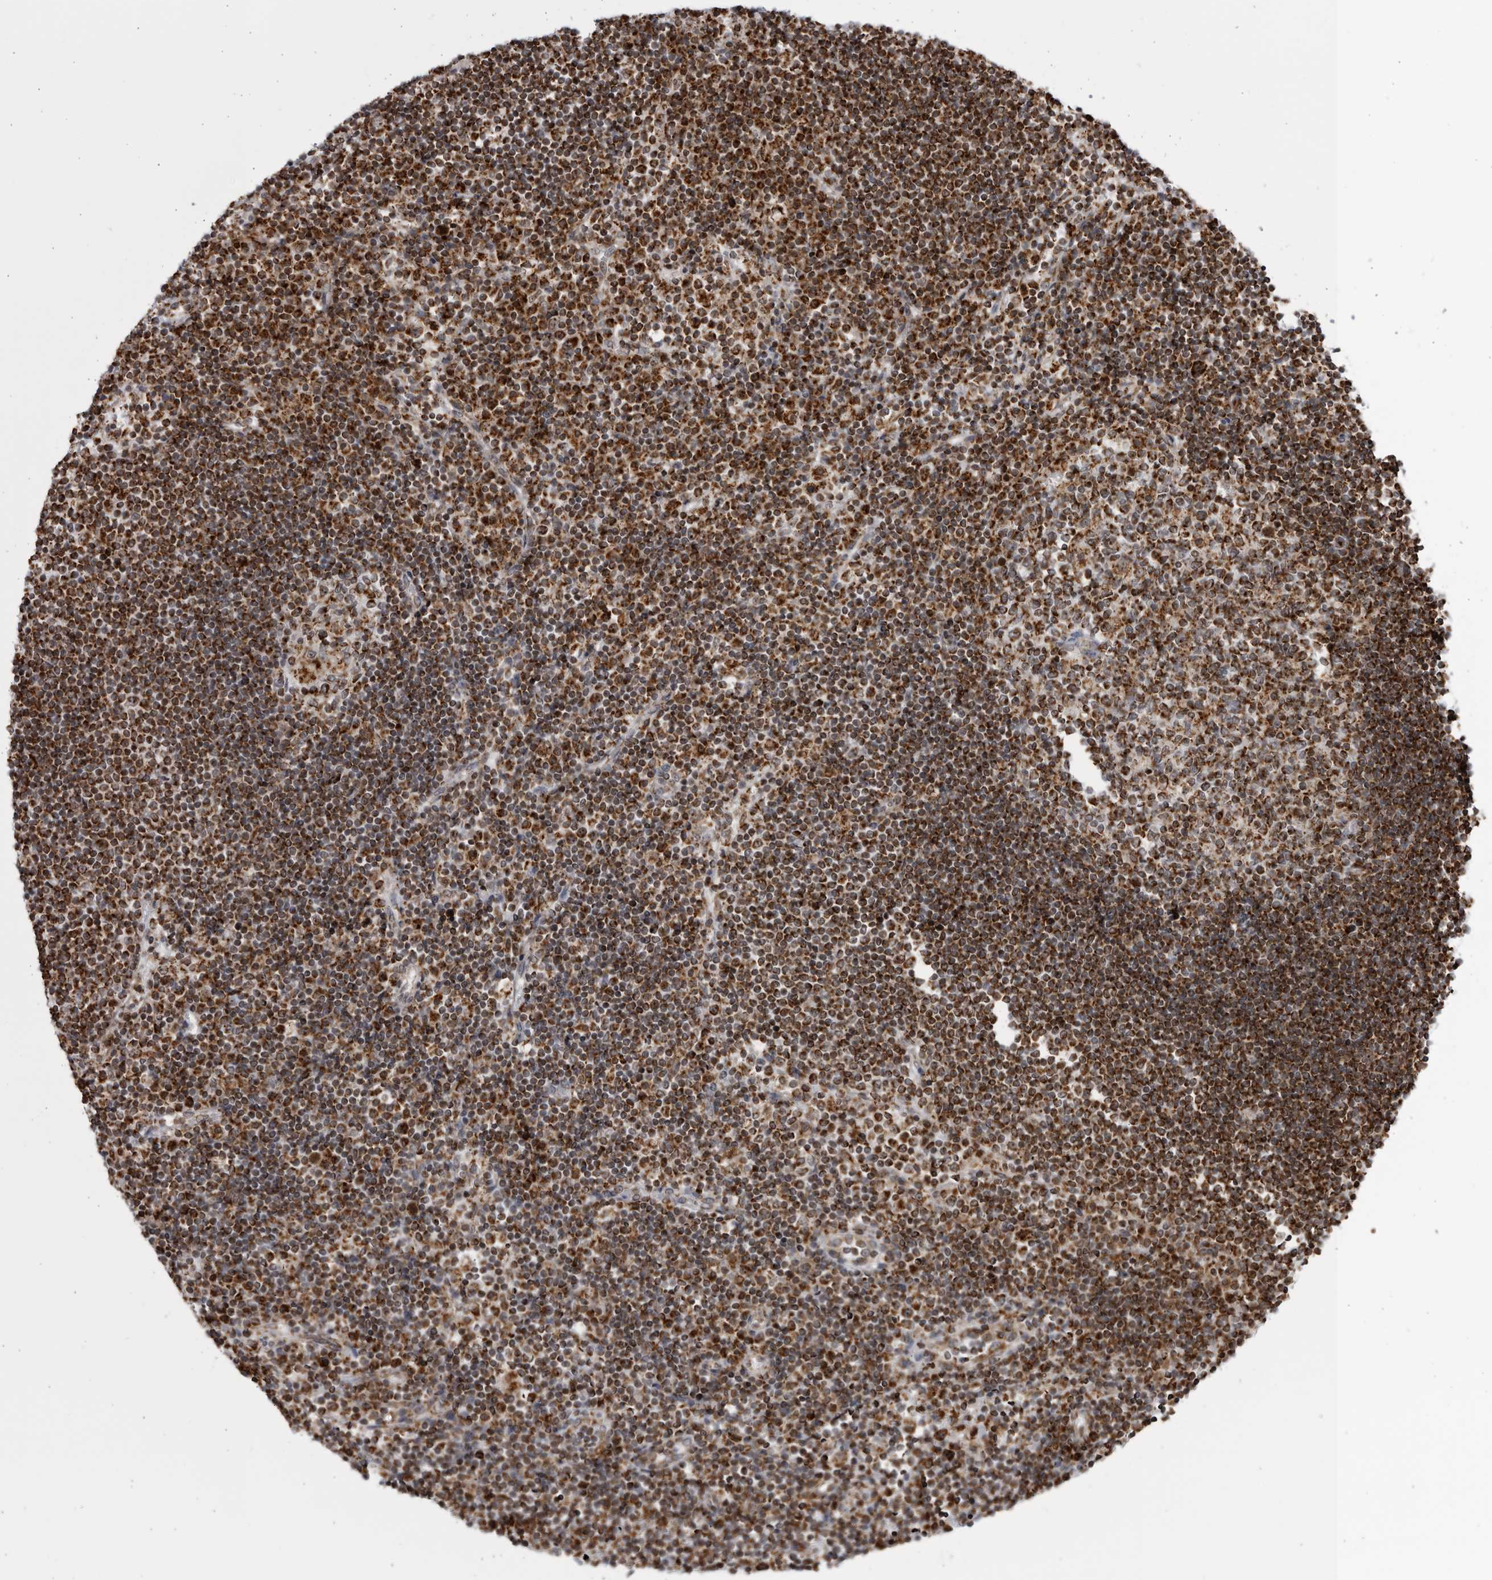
{"staining": {"intensity": "strong", "quantity": ">75%", "location": "cytoplasmic/membranous"}, "tissue": "lymph node", "cell_type": "Germinal center cells", "image_type": "normal", "snomed": [{"axis": "morphology", "description": "Normal tissue, NOS"}, {"axis": "topography", "description": "Lymph node"}], "caption": "IHC staining of unremarkable lymph node, which displays high levels of strong cytoplasmic/membranous positivity in about >75% of germinal center cells indicating strong cytoplasmic/membranous protein positivity. The staining was performed using DAB (brown) for protein detection and nuclei were counterstained in hematoxylin (blue).", "gene": "RBM34", "patient": {"sex": "female", "age": 53}}